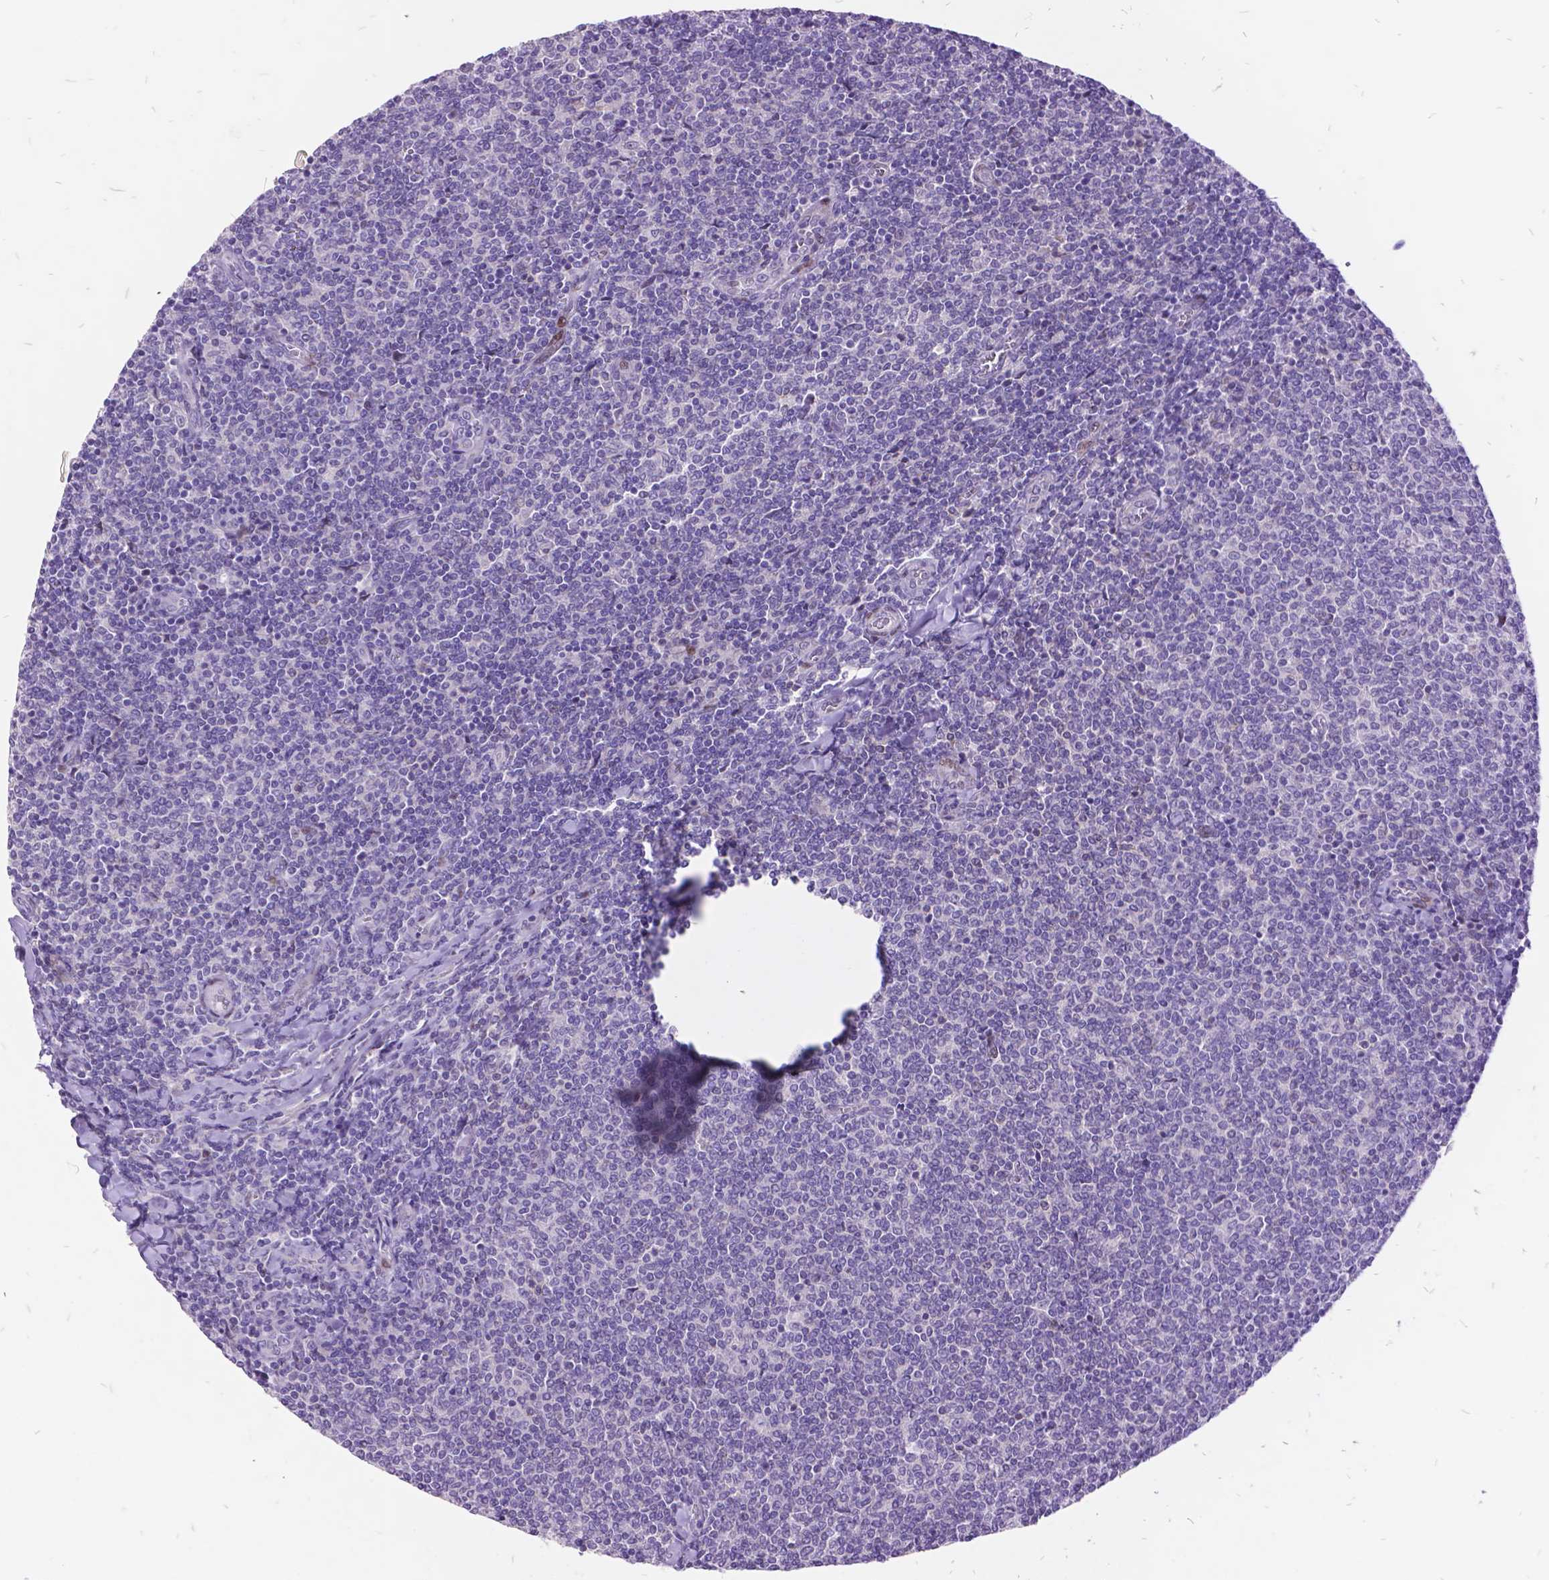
{"staining": {"intensity": "negative", "quantity": "none", "location": "none"}, "tissue": "lymphoma", "cell_type": "Tumor cells", "image_type": "cancer", "snomed": [{"axis": "morphology", "description": "Malignant lymphoma, non-Hodgkin's type, Low grade"}, {"axis": "topography", "description": "Lymph node"}], "caption": "Protein analysis of lymphoma exhibits no significant positivity in tumor cells.", "gene": "ITGB6", "patient": {"sex": "male", "age": 52}}